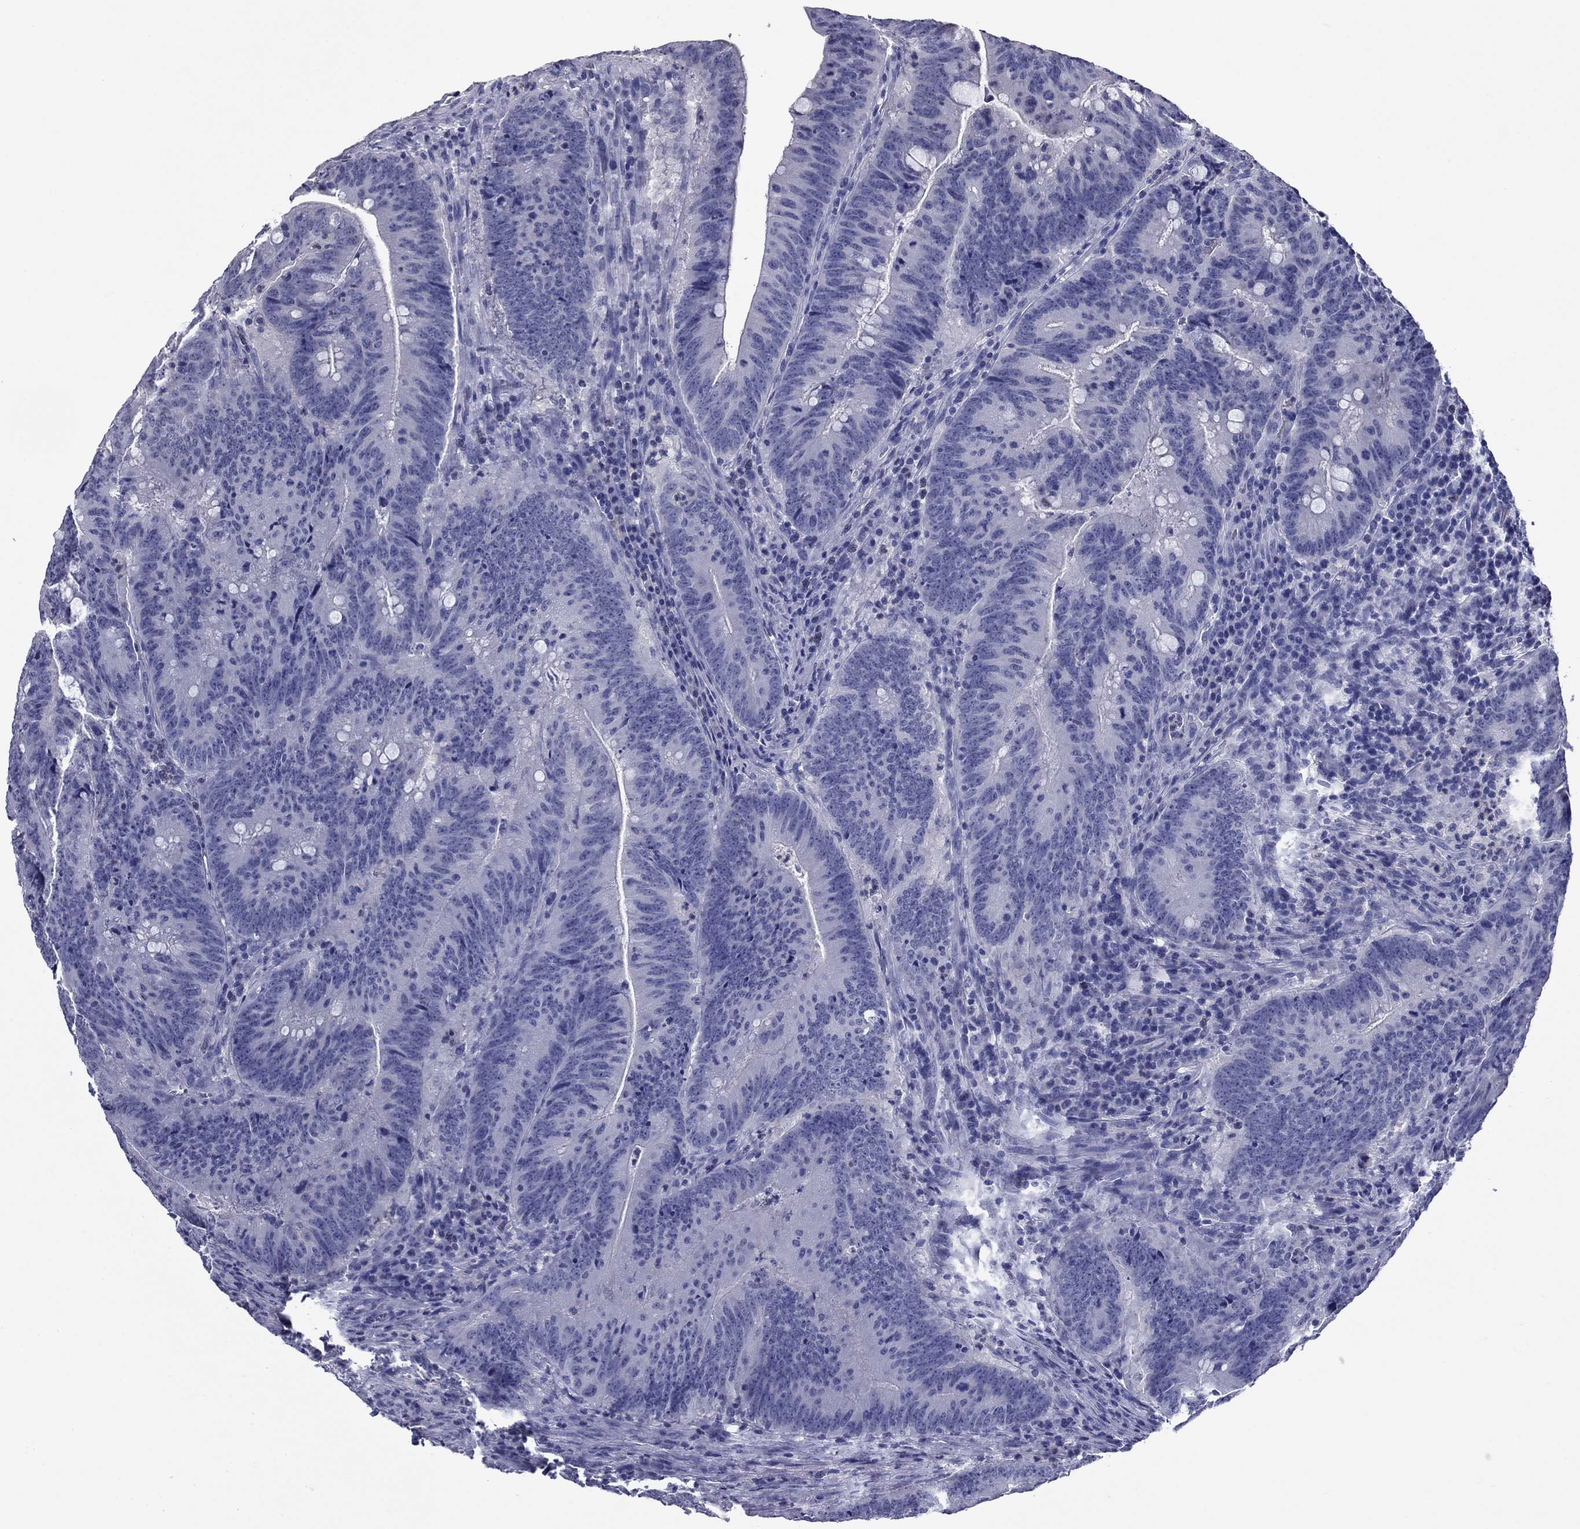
{"staining": {"intensity": "negative", "quantity": "none", "location": "none"}, "tissue": "colorectal cancer", "cell_type": "Tumor cells", "image_type": "cancer", "snomed": [{"axis": "morphology", "description": "Adenocarcinoma, NOS"}, {"axis": "topography", "description": "Colon"}], "caption": "Immunohistochemistry histopathology image of neoplastic tissue: human colorectal cancer (adenocarcinoma) stained with DAB (3,3'-diaminobenzidine) exhibits no significant protein positivity in tumor cells.", "gene": "CFAP119", "patient": {"sex": "female", "age": 87}}